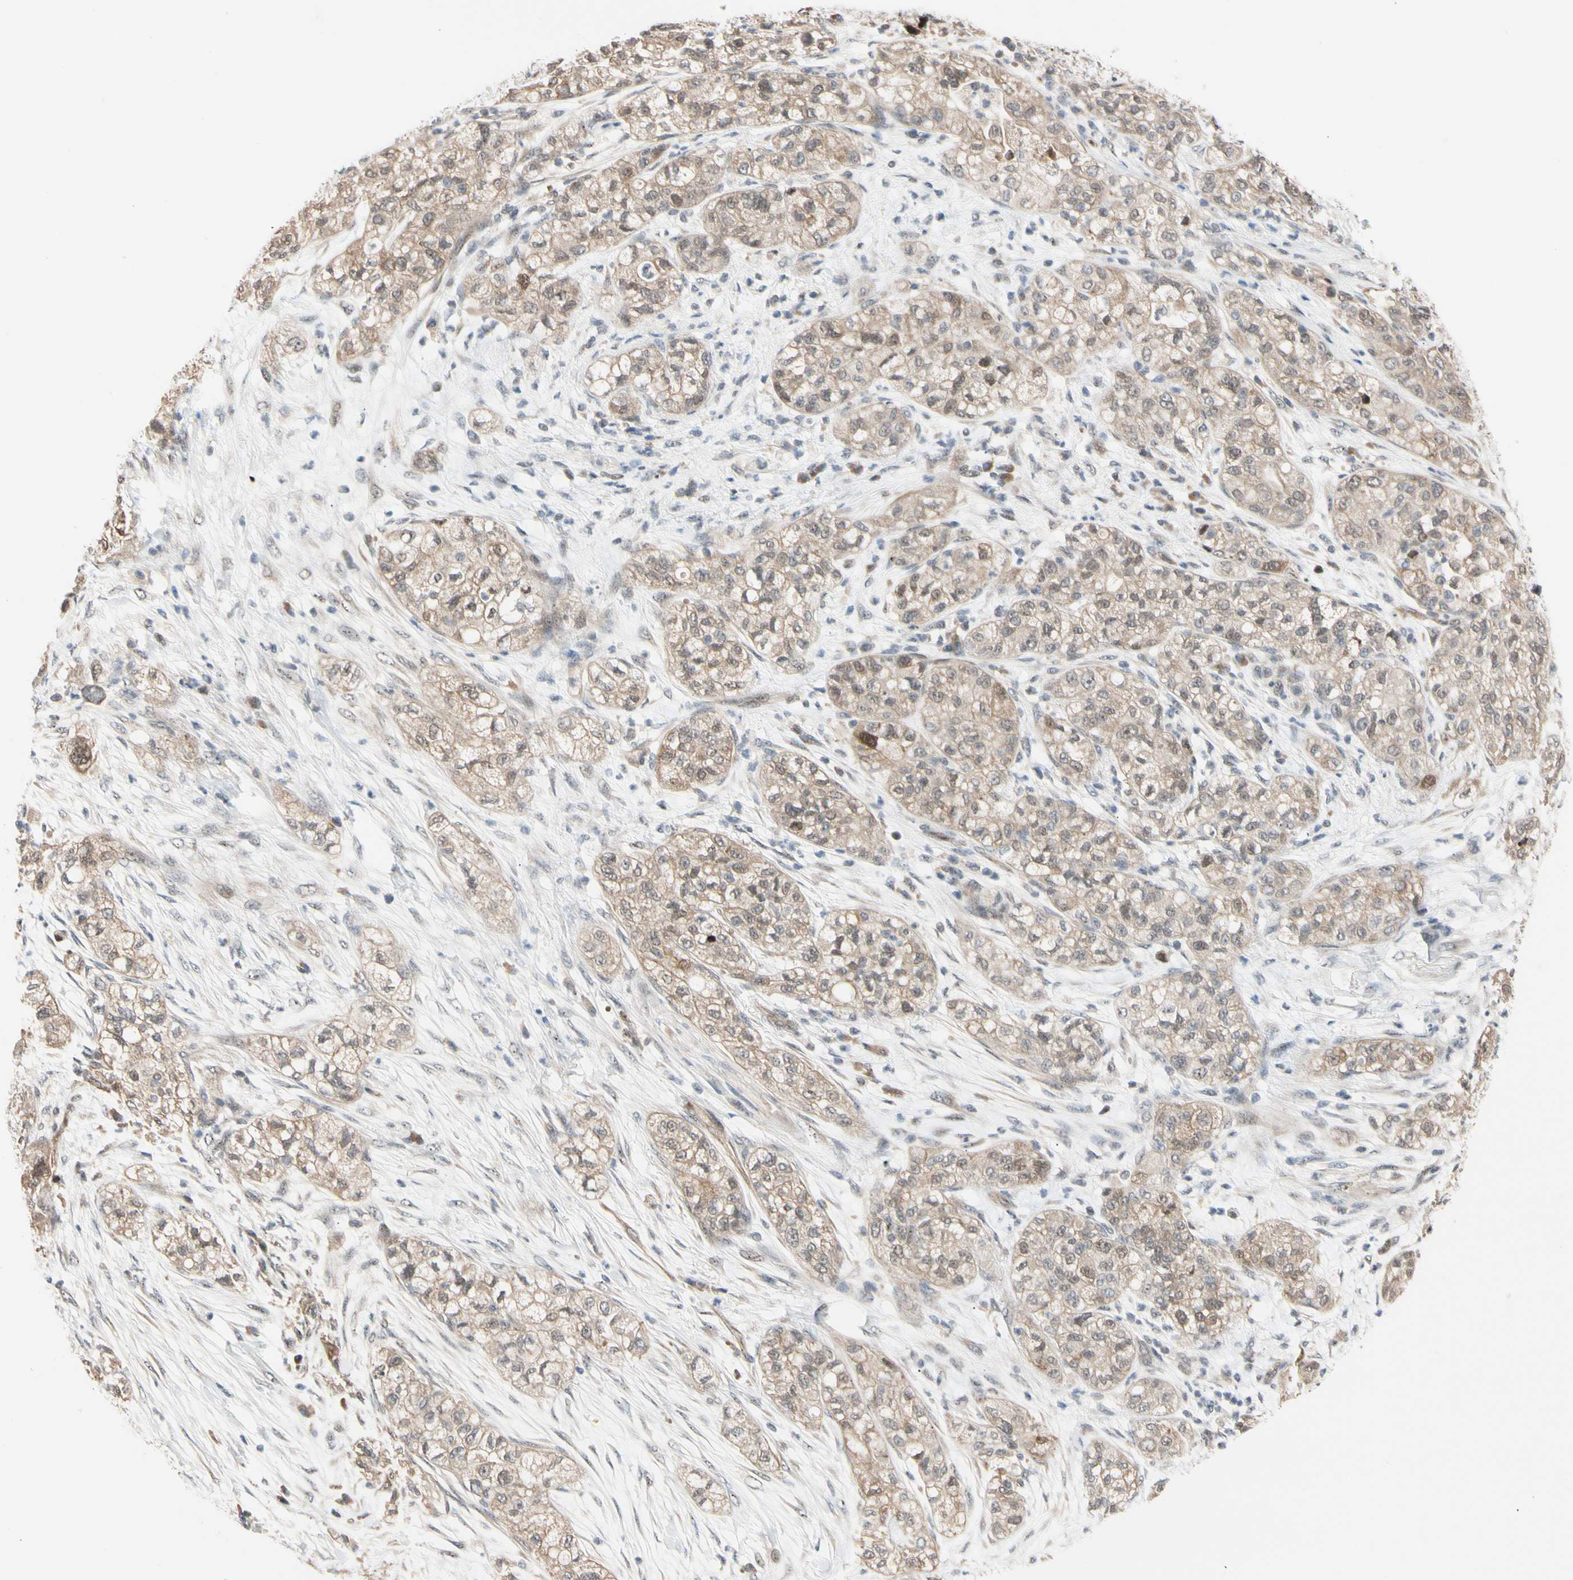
{"staining": {"intensity": "weak", "quantity": ">75%", "location": "cytoplasmic/membranous"}, "tissue": "pancreatic cancer", "cell_type": "Tumor cells", "image_type": "cancer", "snomed": [{"axis": "morphology", "description": "Adenocarcinoma, NOS"}, {"axis": "topography", "description": "Pancreas"}], "caption": "This histopathology image shows IHC staining of adenocarcinoma (pancreatic), with low weak cytoplasmic/membranous positivity in approximately >75% of tumor cells.", "gene": "NGEF", "patient": {"sex": "female", "age": 78}}